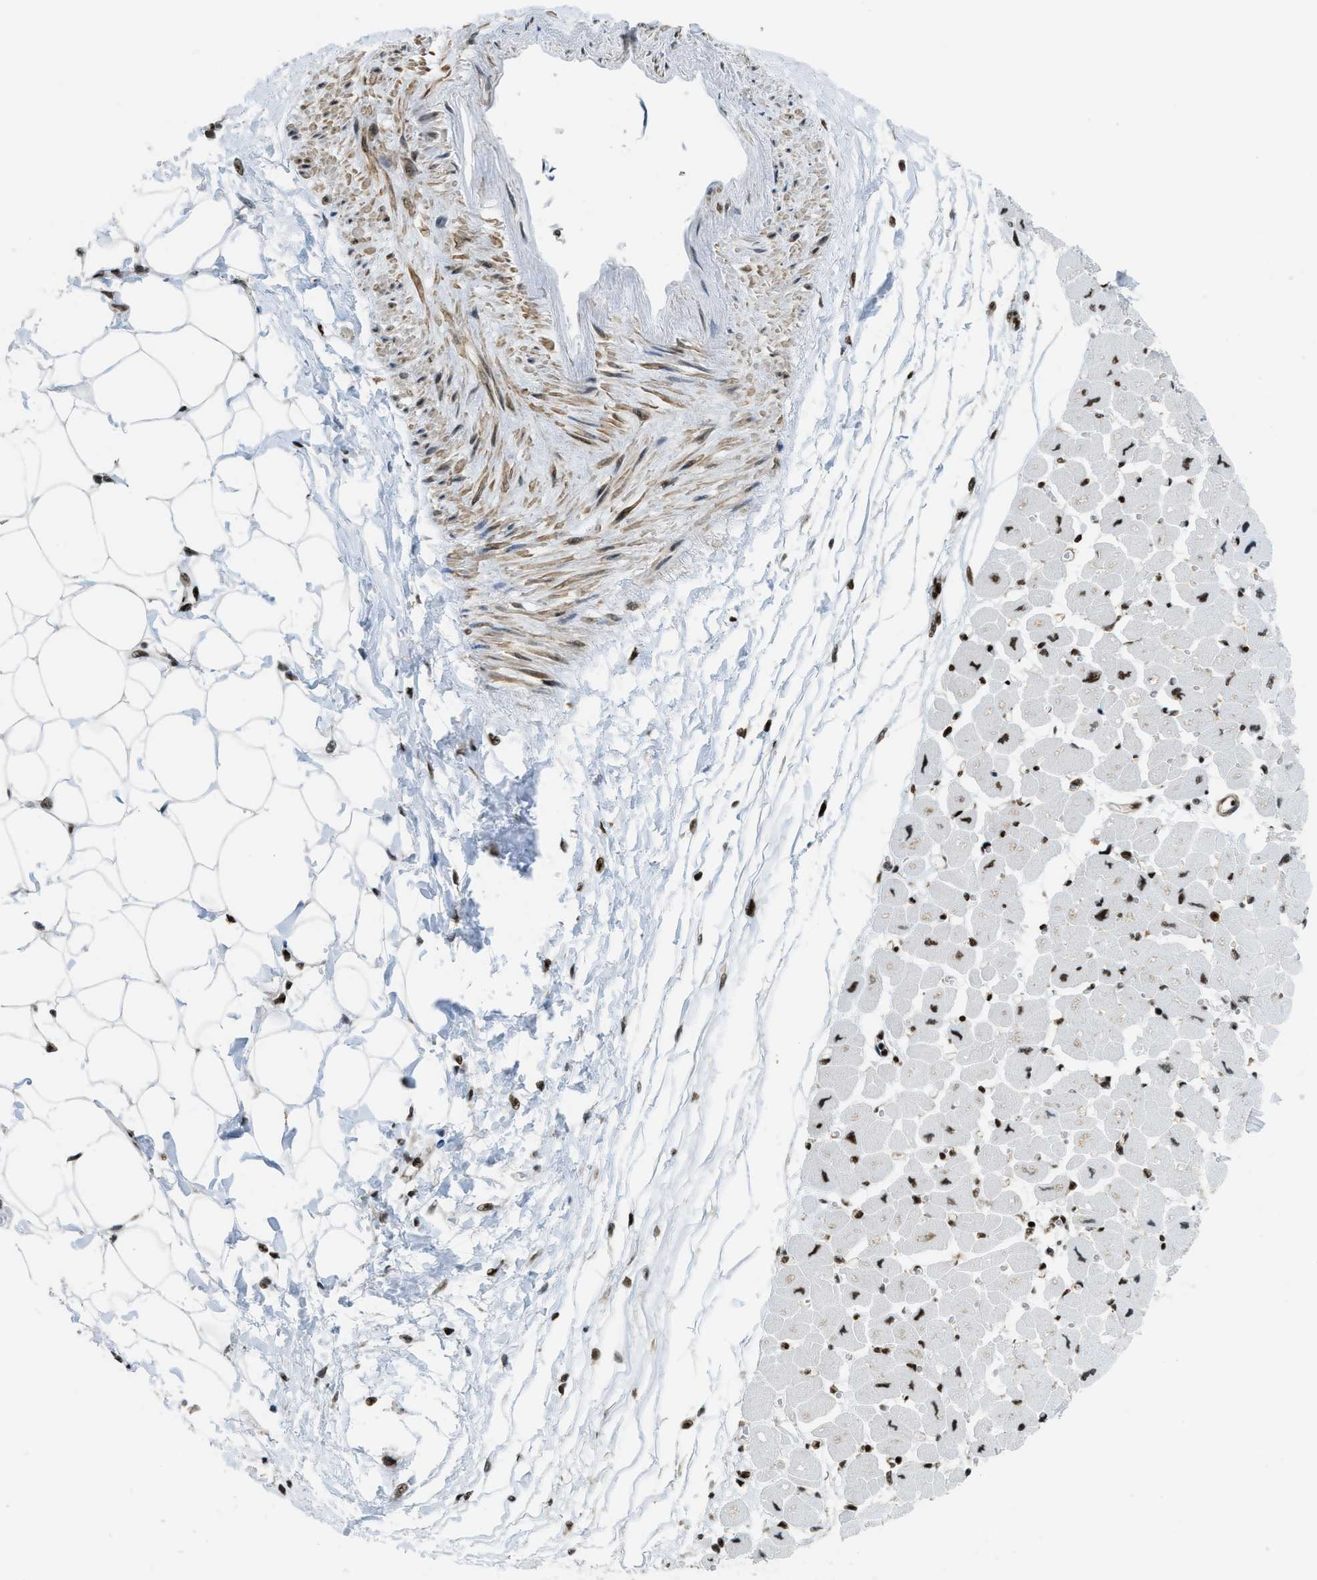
{"staining": {"intensity": "moderate", "quantity": ">75%", "location": "nuclear"}, "tissue": "heart muscle", "cell_type": "Cardiomyocytes", "image_type": "normal", "snomed": [{"axis": "morphology", "description": "Normal tissue, NOS"}, {"axis": "topography", "description": "Heart"}], "caption": "The histopathology image exhibits staining of benign heart muscle, revealing moderate nuclear protein expression (brown color) within cardiomyocytes. The protein is shown in brown color, while the nuclei are stained blue.", "gene": "ZNF207", "patient": {"sex": "female", "age": 54}}